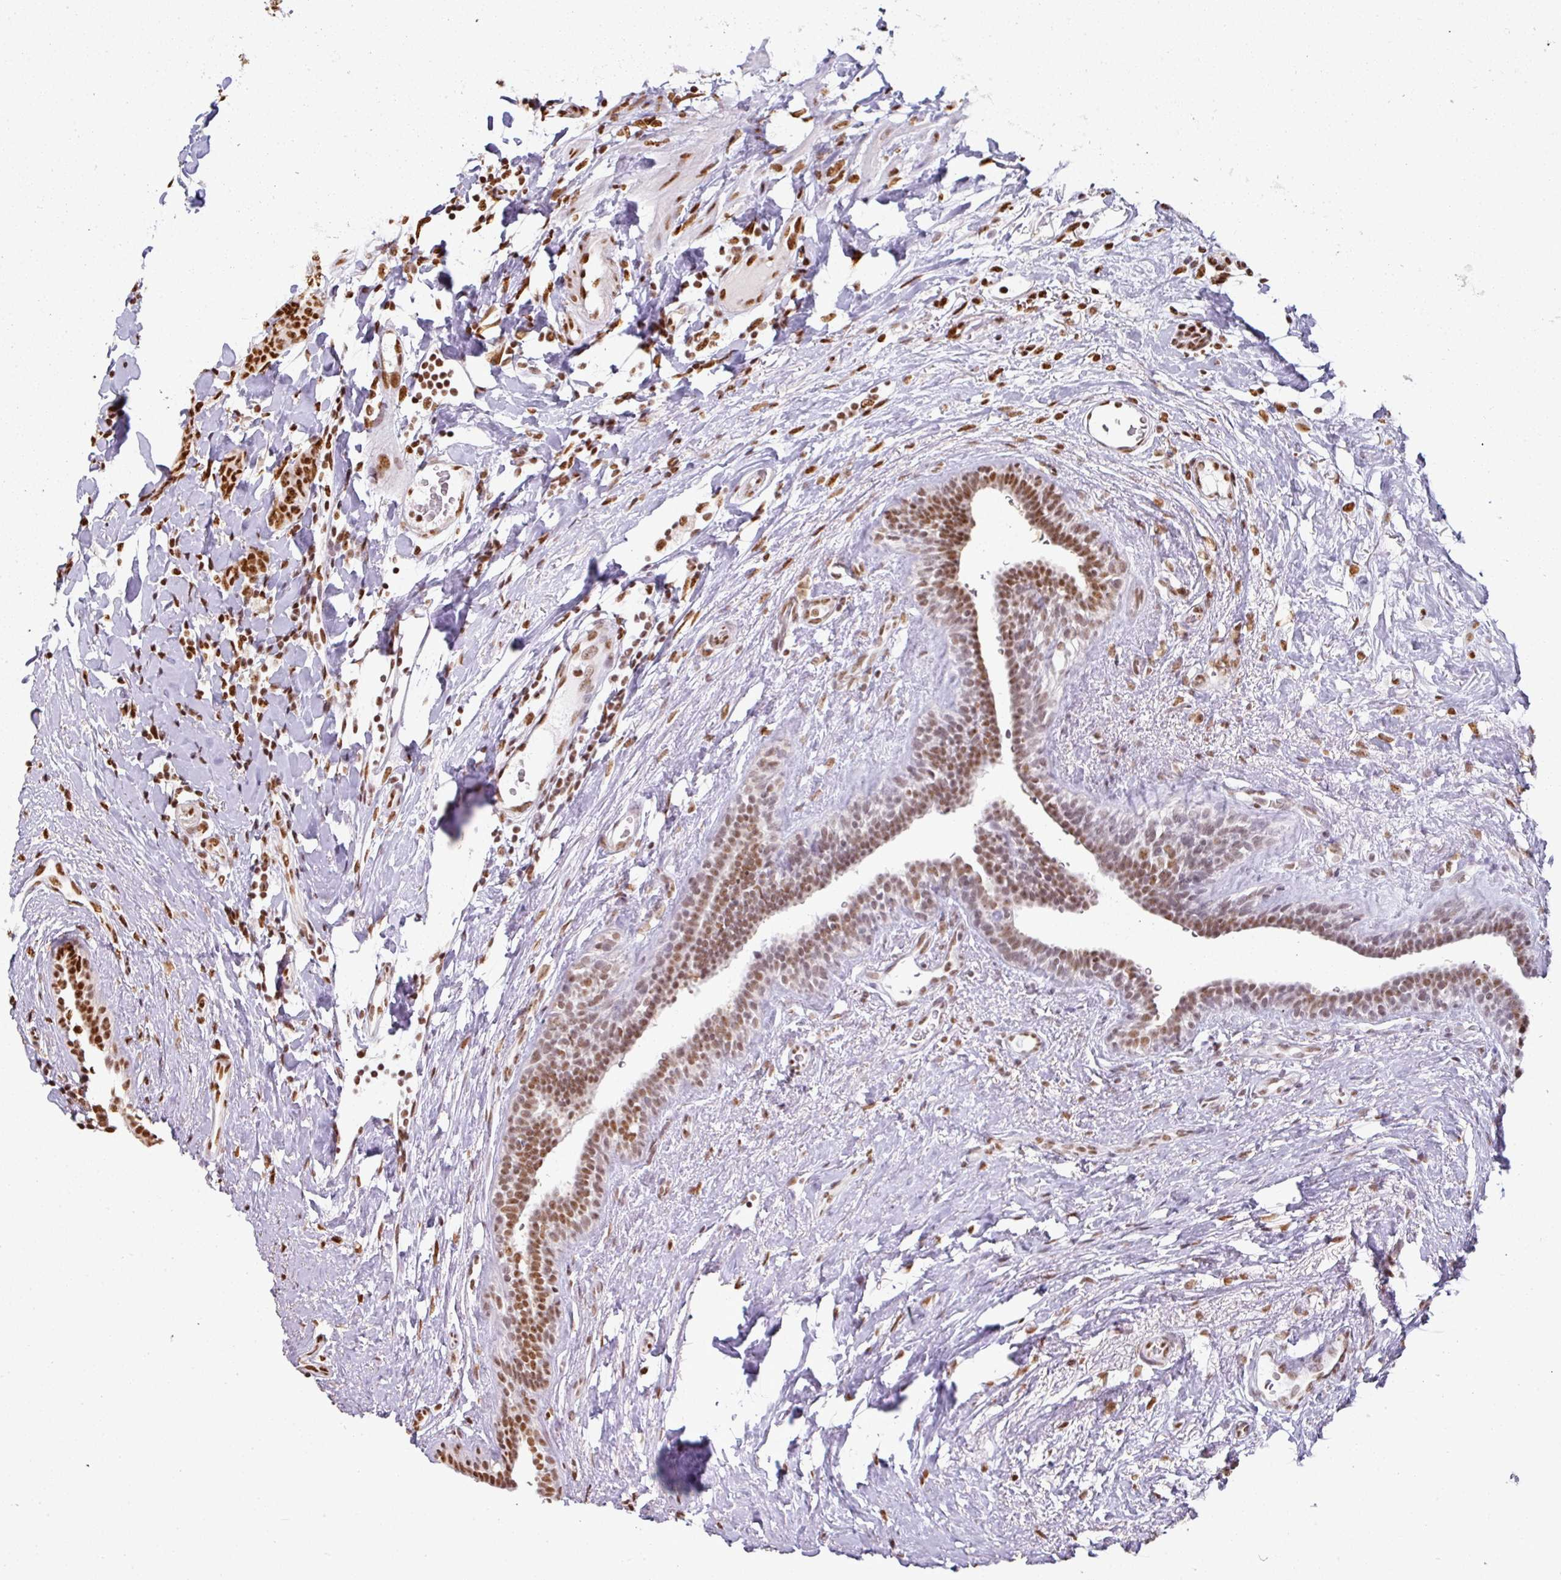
{"staining": {"intensity": "moderate", "quantity": "25%-75%", "location": "nuclear"}, "tissue": "breast cancer", "cell_type": "Tumor cells", "image_type": "cancer", "snomed": [{"axis": "morphology", "description": "Duct carcinoma"}, {"axis": "topography", "description": "Breast"}], "caption": "Immunohistochemical staining of human breast cancer (invasive ductal carcinoma) reveals moderate nuclear protein expression in approximately 25%-75% of tumor cells. Nuclei are stained in blue.", "gene": "SIK3", "patient": {"sex": "female", "age": 40}}